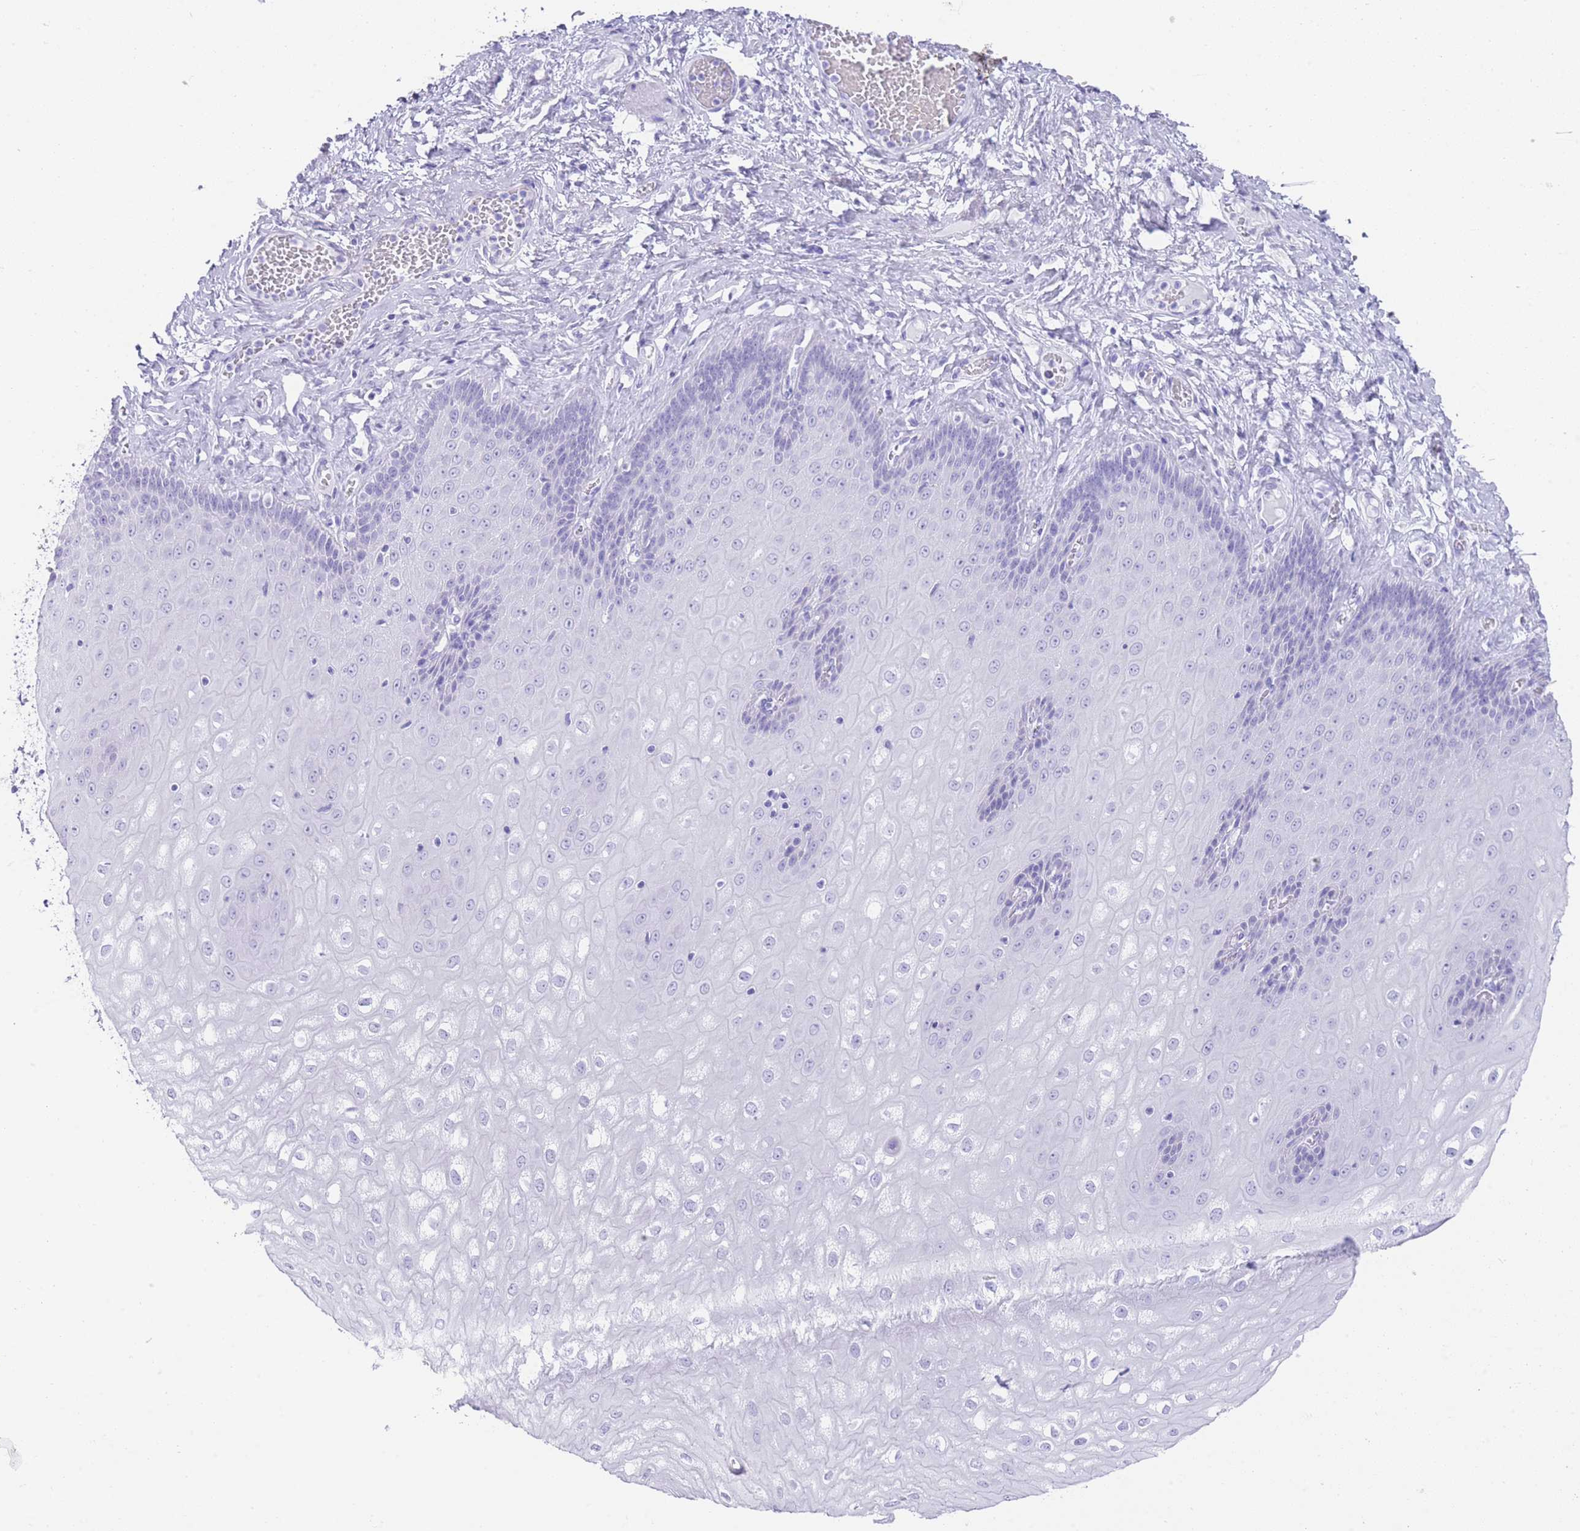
{"staining": {"intensity": "negative", "quantity": "none", "location": "none"}, "tissue": "esophagus", "cell_type": "Squamous epithelial cells", "image_type": "normal", "snomed": [{"axis": "morphology", "description": "Normal tissue, NOS"}, {"axis": "topography", "description": "Esophagus"}], "caption": "This is an IHC histopathology image of normal human esophagus. There is no expression in squamous epithelial cells.", "gene": "ELOA2", "patient": {"sex": "male", "age": 60}}